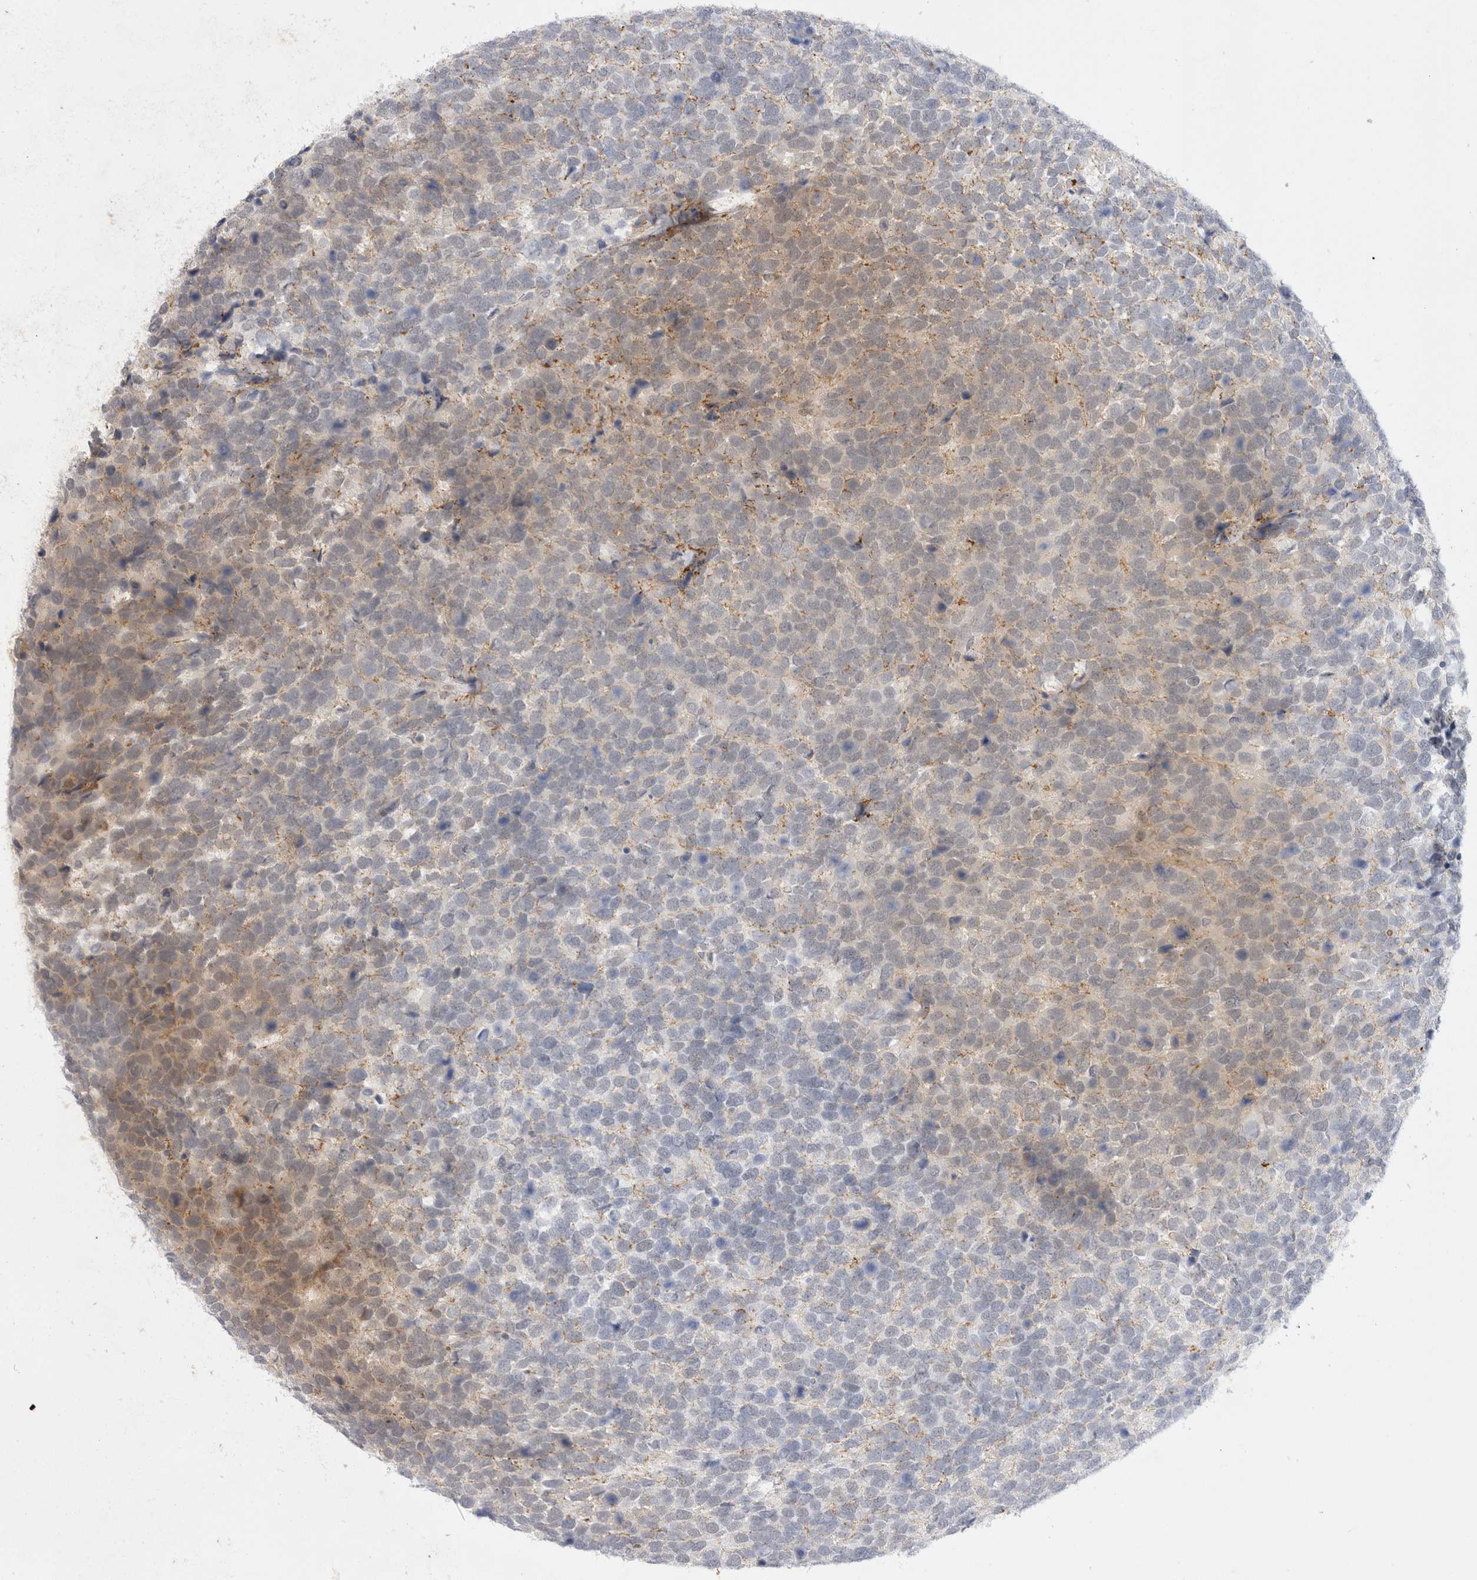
{"staining": {"intensity": "weak", "quantity": "25%-75%", "location": "cytoplasmic/membranous"}, "tissue": "urothelial cancer", "cell_type": "Tumor cells", "image_type": "cancer", "snomed": [{"axis": "morphology", "description": "Urothelial carcinoma, High grade"}, {"axis": "topography", "description": "Urinary bladder"}], "caption": "High-power microscopy captured an immunohistochemistry histopathology image of urothelial carcinoma (high-grade), revealing weak cytoplasmic/membranous staining in approximately 25%-75% of tumor cells.", "gene": "TOM1L2", "patient": {"sex": "female", "age": 82}}